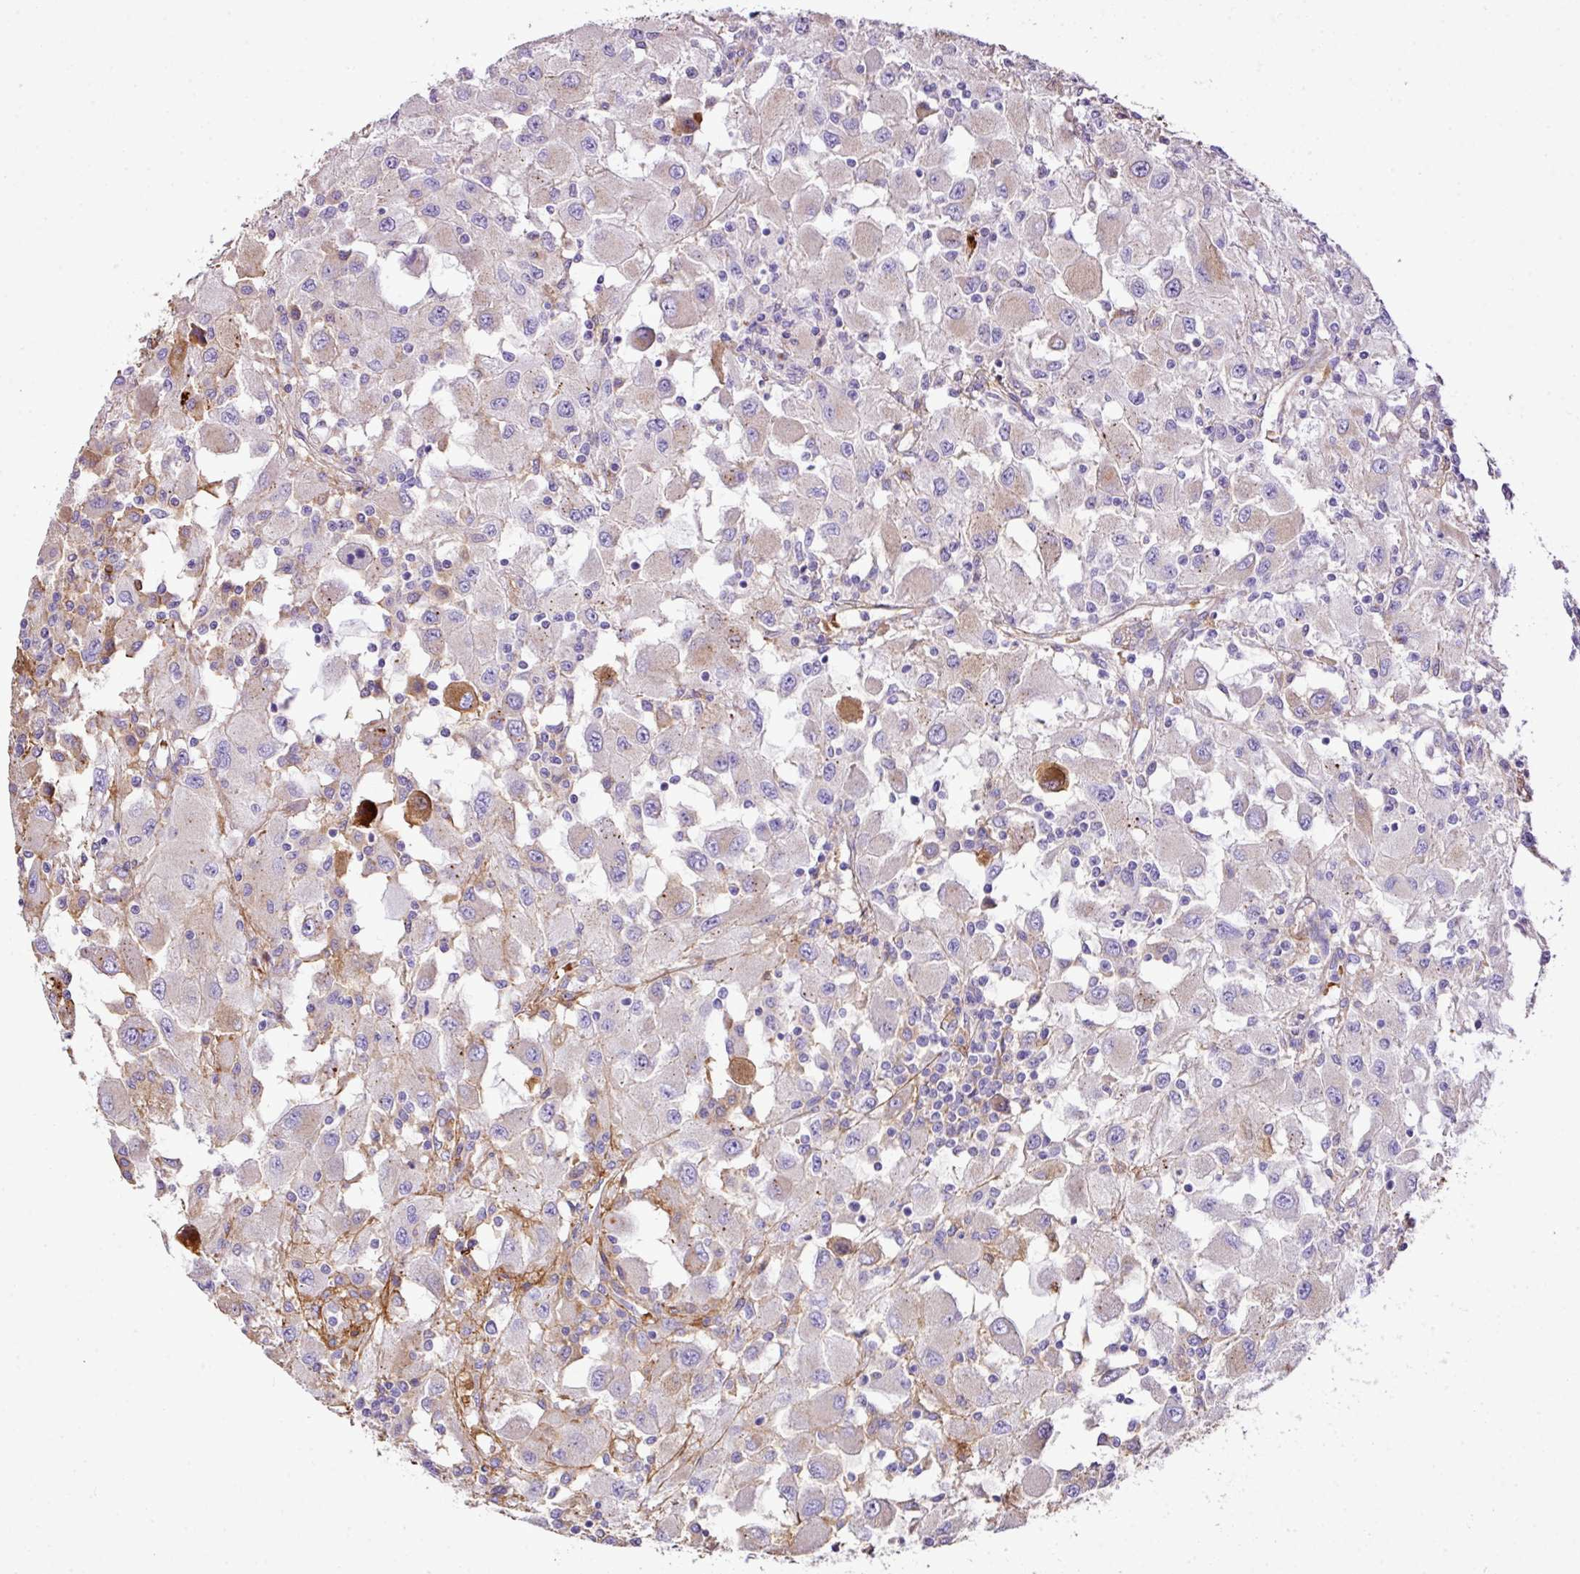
{"staining": {"intensity": "moderate", "quantity": "<25%", "location": "cytoplasmic/membranous,nuclear"}, "tissue": "renal cancer", "cell_type": "Tumor cells", "image_type": "cancer", "snomed": [{"axis": "morphology", "description": "Adenocarcinoma, NOS"}, {"axis": "topography", "description": "Kidney"}], "caption": "Renal cancer was stained to show a protein in brown. There is low levels of moderate cytoplasmic/membranous and nuclear expression in approximately <25% of tumor cells.", "gene": "CTXN2", "patient": {"sex": "female", "age": 67}}